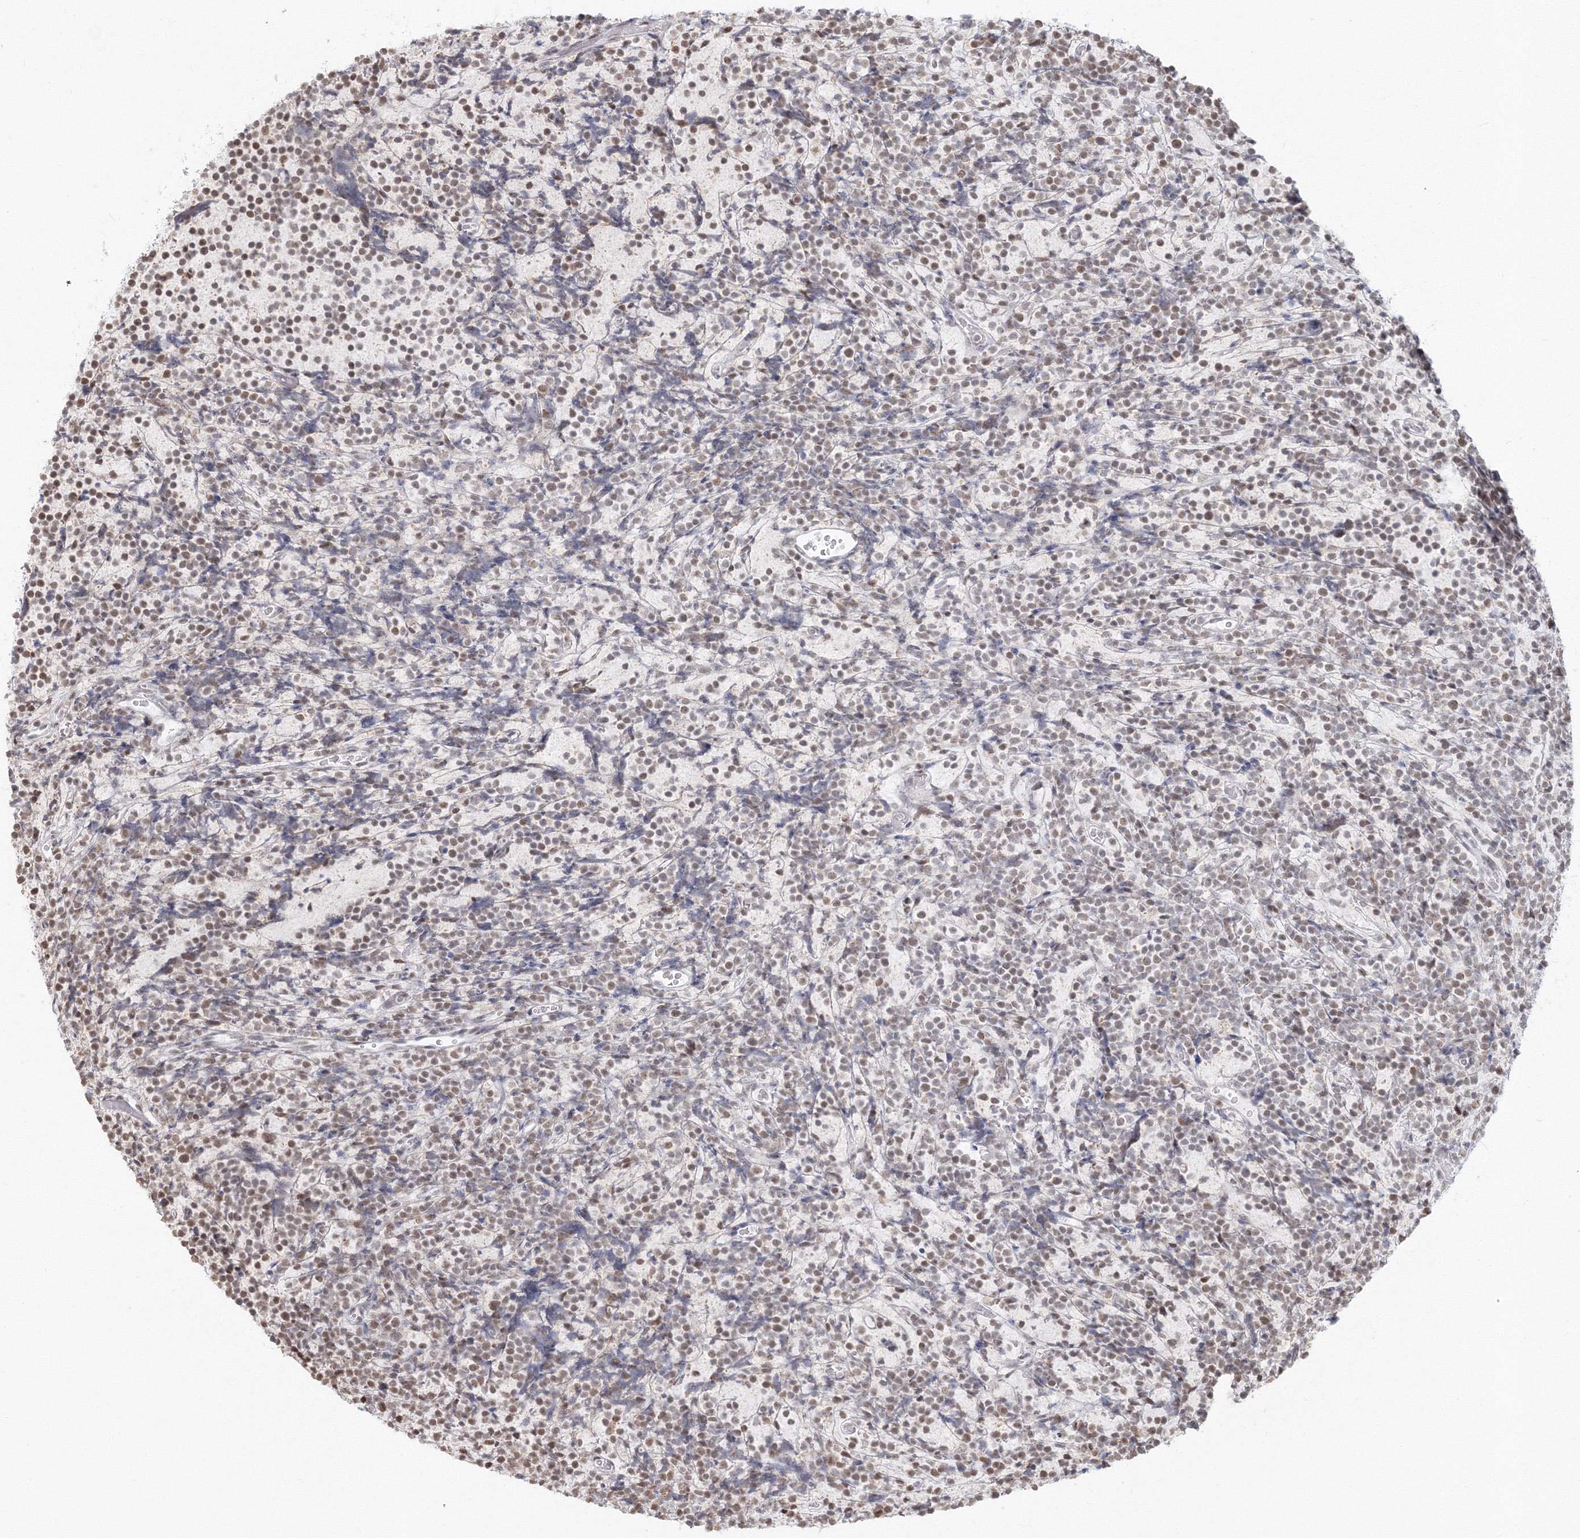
{"staining": {"intensity": "weak", "quantity": "25%-75%", "location": "nuclear"}, "tissue": "glioma", "cell_type": "Tumor cells", "image_type": "cancer", "snomed": [{"axis": "morphology", "description": "Glioma, malignant, Low grade"}, {"axis": "topography", "description": "Brain"}], "caption": "A brown stain shows weak nuclear staining of a protein in malignant glioma (low-grade) tumor cells. The protein is stained brown, and the nuclei are stained in blue (DAB IHC with brightfield microscopy, high magnification).", "gene": "PPP4R2", "patient": {"sex": "female", "age": 1}}